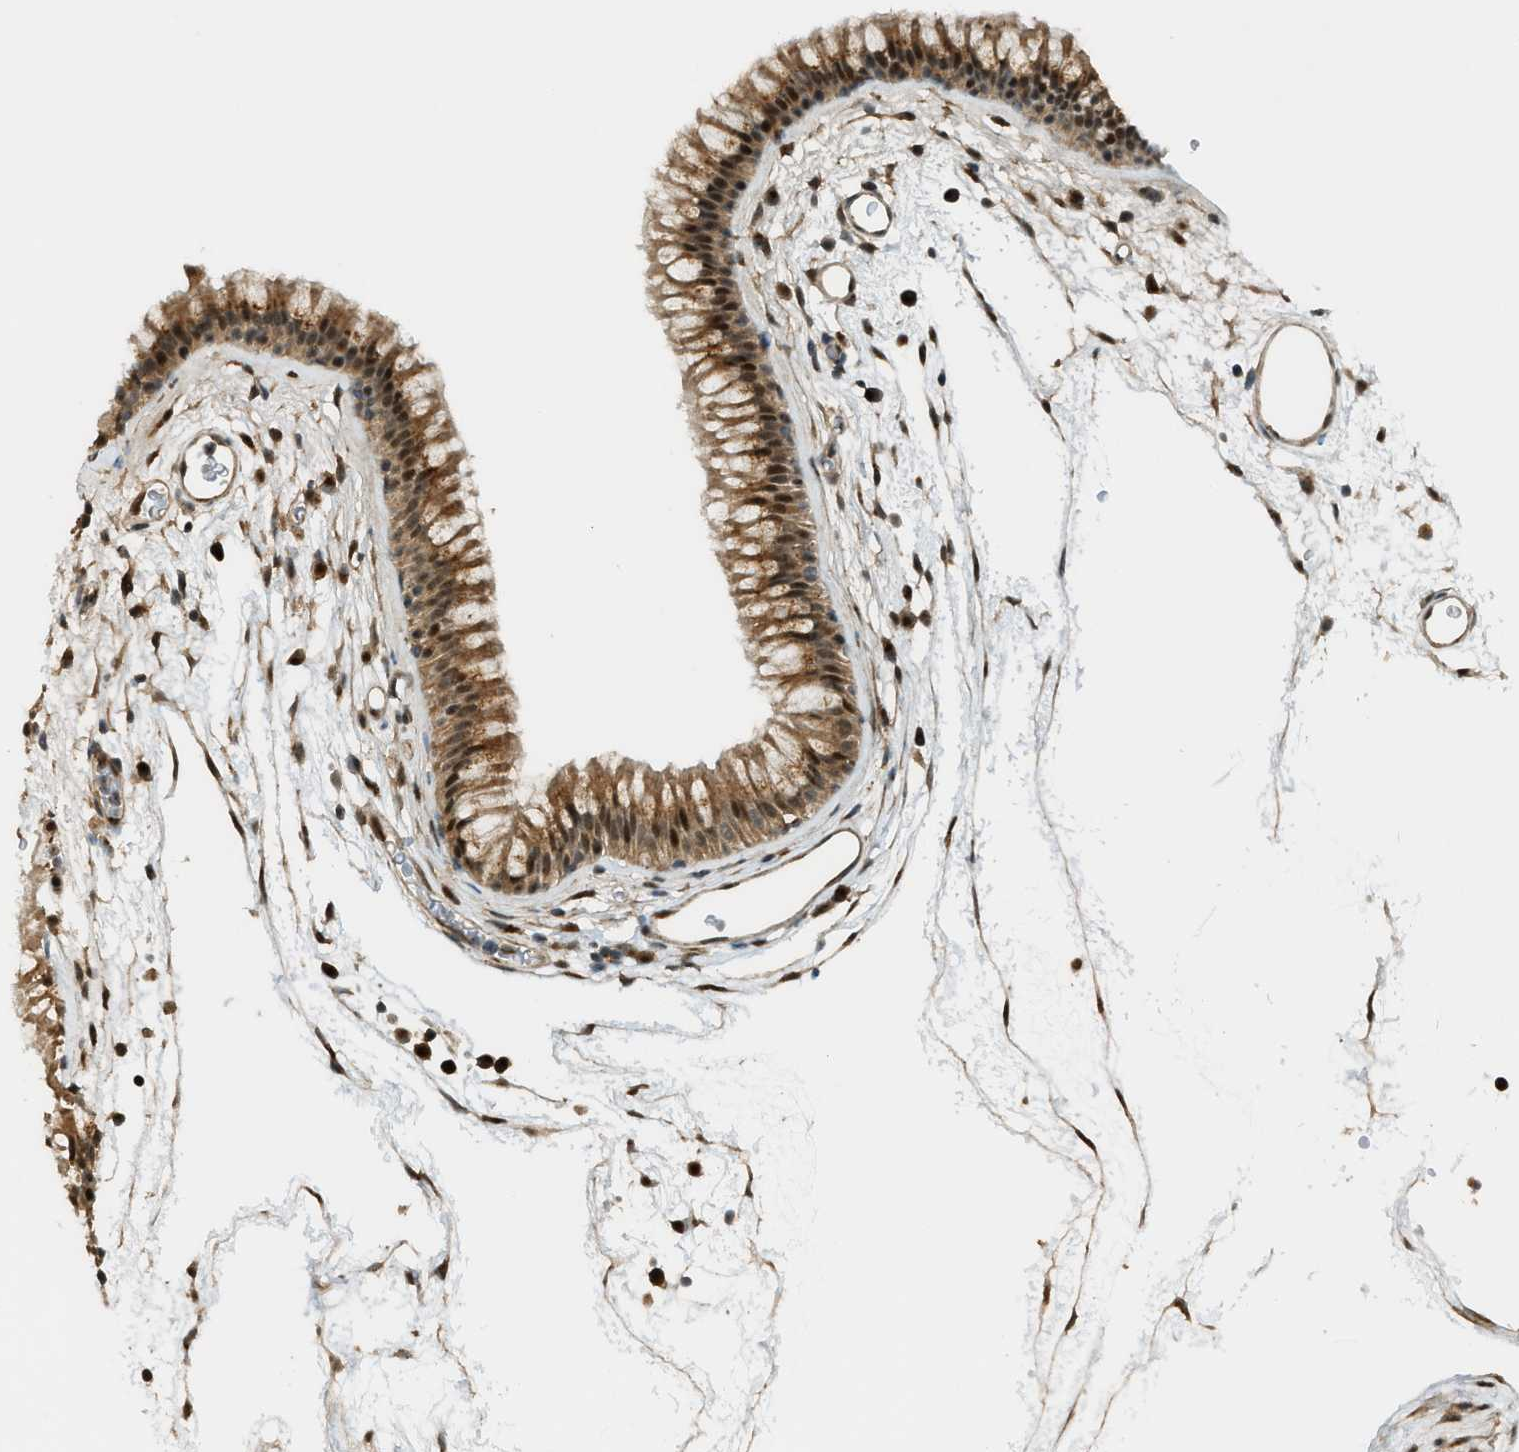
{"staining": {"intensity": "strong", "quantity": ">75%", "location": "cytoplasmic/membranous"}, "tissue": "nasopharynx", "cell_type": "Respiratory epithelial cells", "image_type": "normal", "snomed": [{"axis": "morphology", "description": "Normal tissue, NOS"}, {"axis": "morphology", "description": "Inflammation, NOS"}, {"axis": "topography", "description": "Nasopharynx"}], "caption": "Immunohistochemical staining of normal nasopharynx exhibits high levels of strong cytoplasmic/membranous positivity in approximately >75% of respiratory epithelial cells. The staining was performed using DAB (3,3'-diaminobenzidine), with brown indicating positive protein expression. Nuclei are stained blue with hematoxylin.", "gene": "CCDC186", "patient": {"sex": "male", "age": 48}}